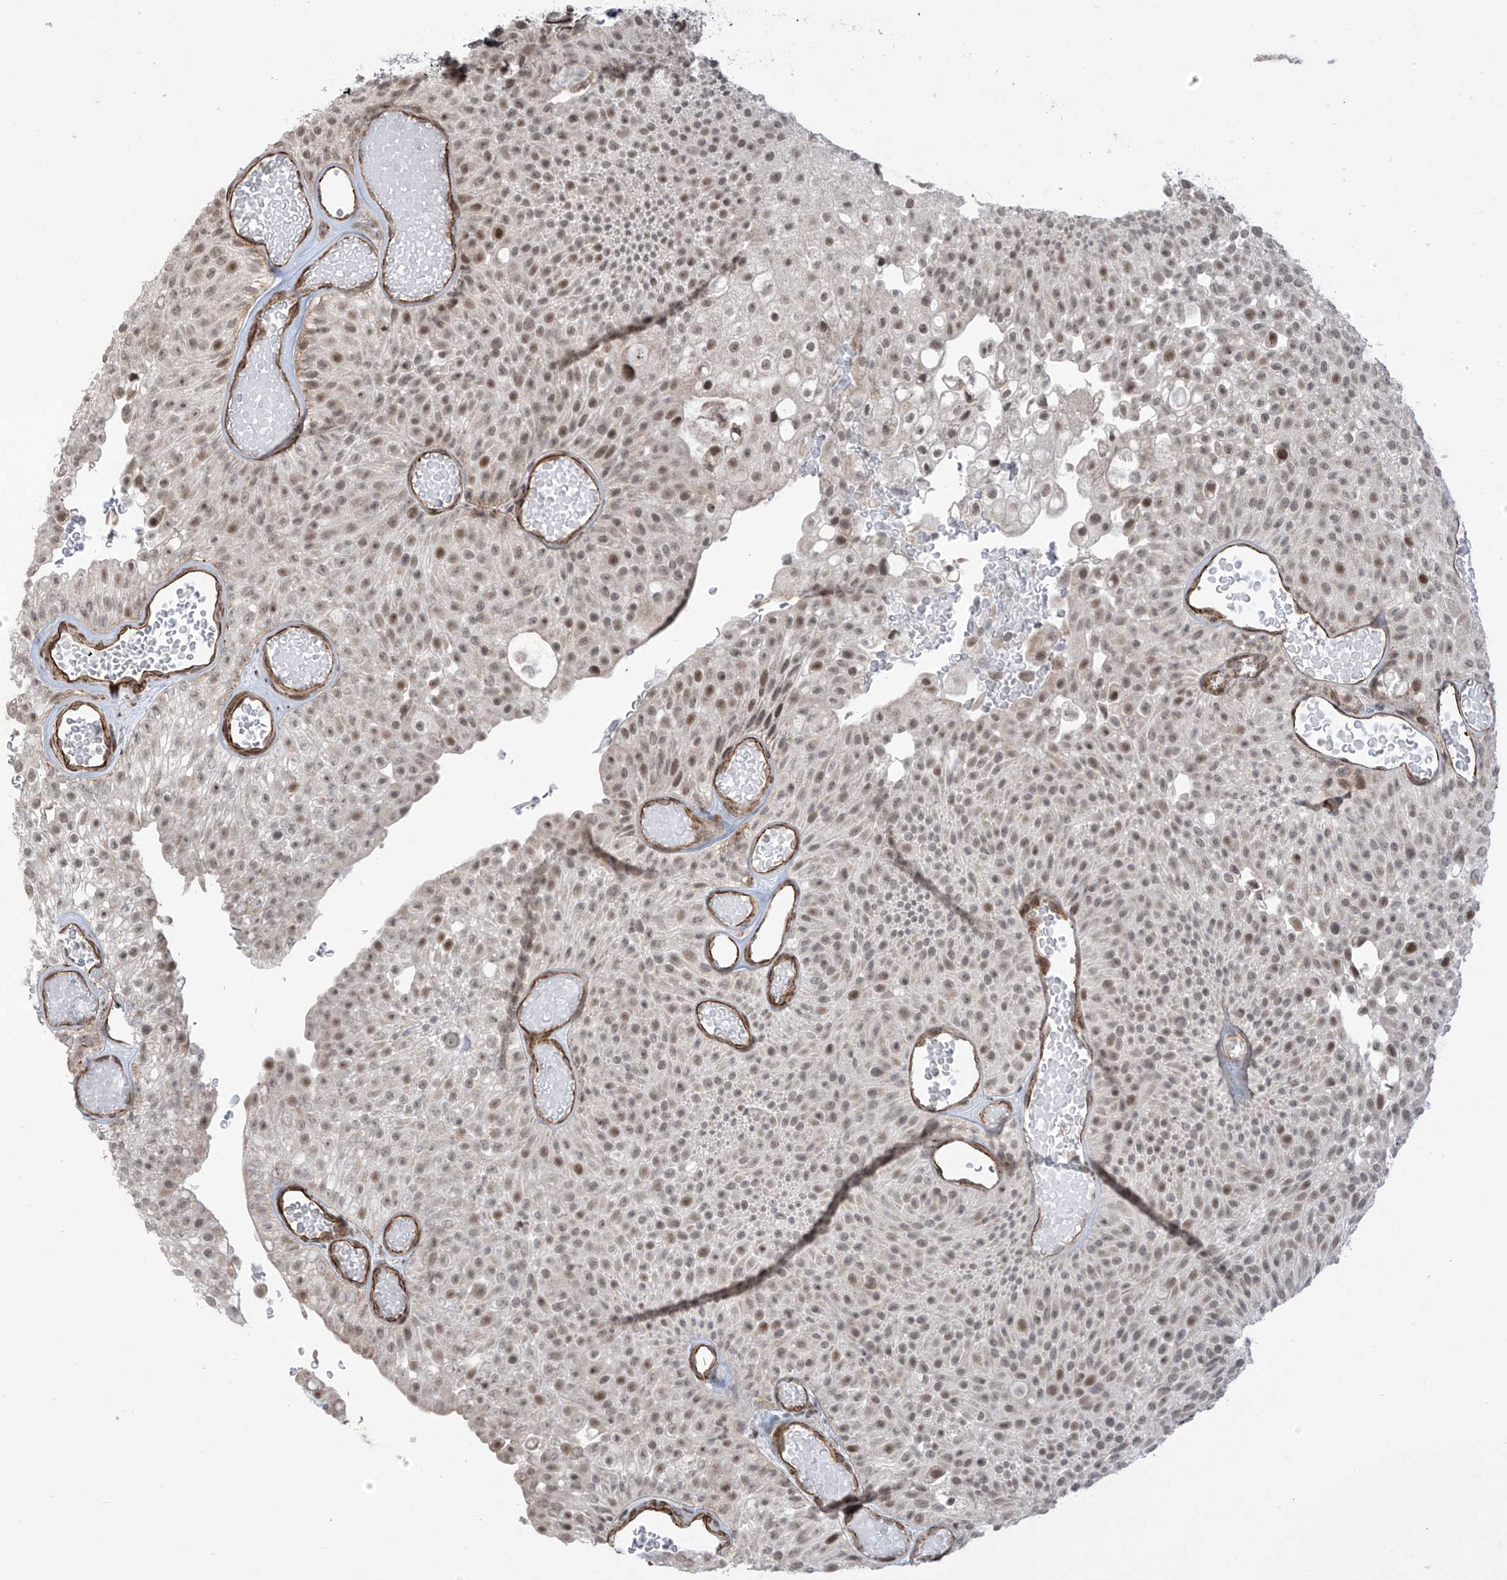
{"staining": {"intensity": "weak", "quantity": ">75%", "location": "nuclear"}, "tissue": "urothelial cancer", "cell_type": "Tumor cells", "image_type": "cancer", "snomed": [{"axis": "morphology", "description": "Urothelial carcinoma, Low grade"}, {"axis": "topography", "description": "Urinary bladder"}], "caption": "Brown immunohistochemical staining in human urothelial cancer reveals weak nuclear staining in about >75% of tumor cells.", "gene": "METAP1D", "patient": {"sex": "male", "age": 78}}